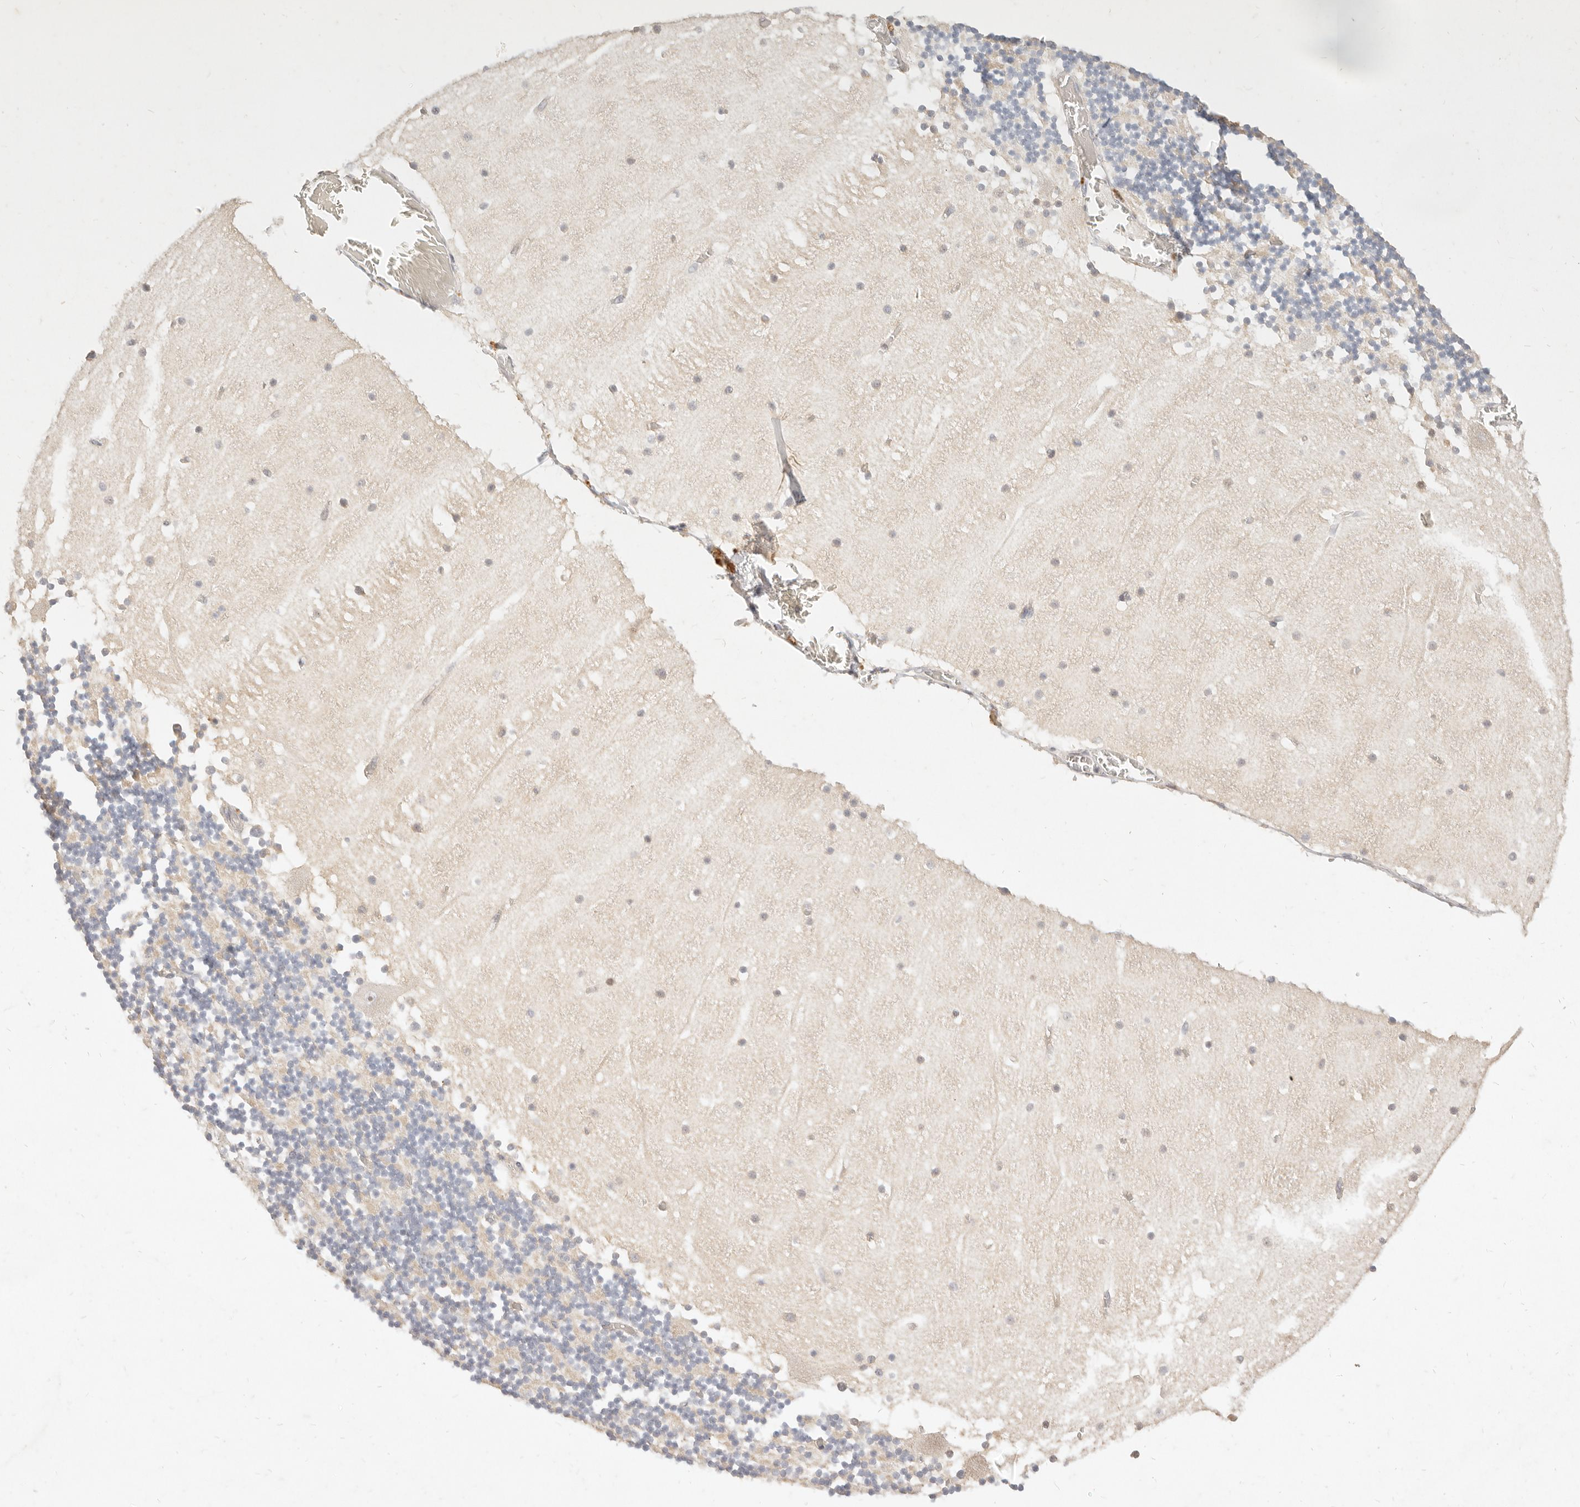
{"staining": {"intensity": "weak", "quantity": ">75%", "location": "cytoplasmic/membranous,nuclear"}, "tissue": "cerebellum", "cell_type": "Cells in granular layer", "image_type": "normal", "snomed": [{"axis": "morphology", "description": "Normal tissue, NOS"}, {"axis": "topography", "description": "Cerebellum"}], "caption": "This micrograph displays immunohistochemistry (IHC) staining of normal human cerebellum, with low weak cytoplasmic/membranous,nuclear staining in about >75% of cells in granular layer.", "gene": "ASCL3", "patient": {"sex": "female", "age": 28}}